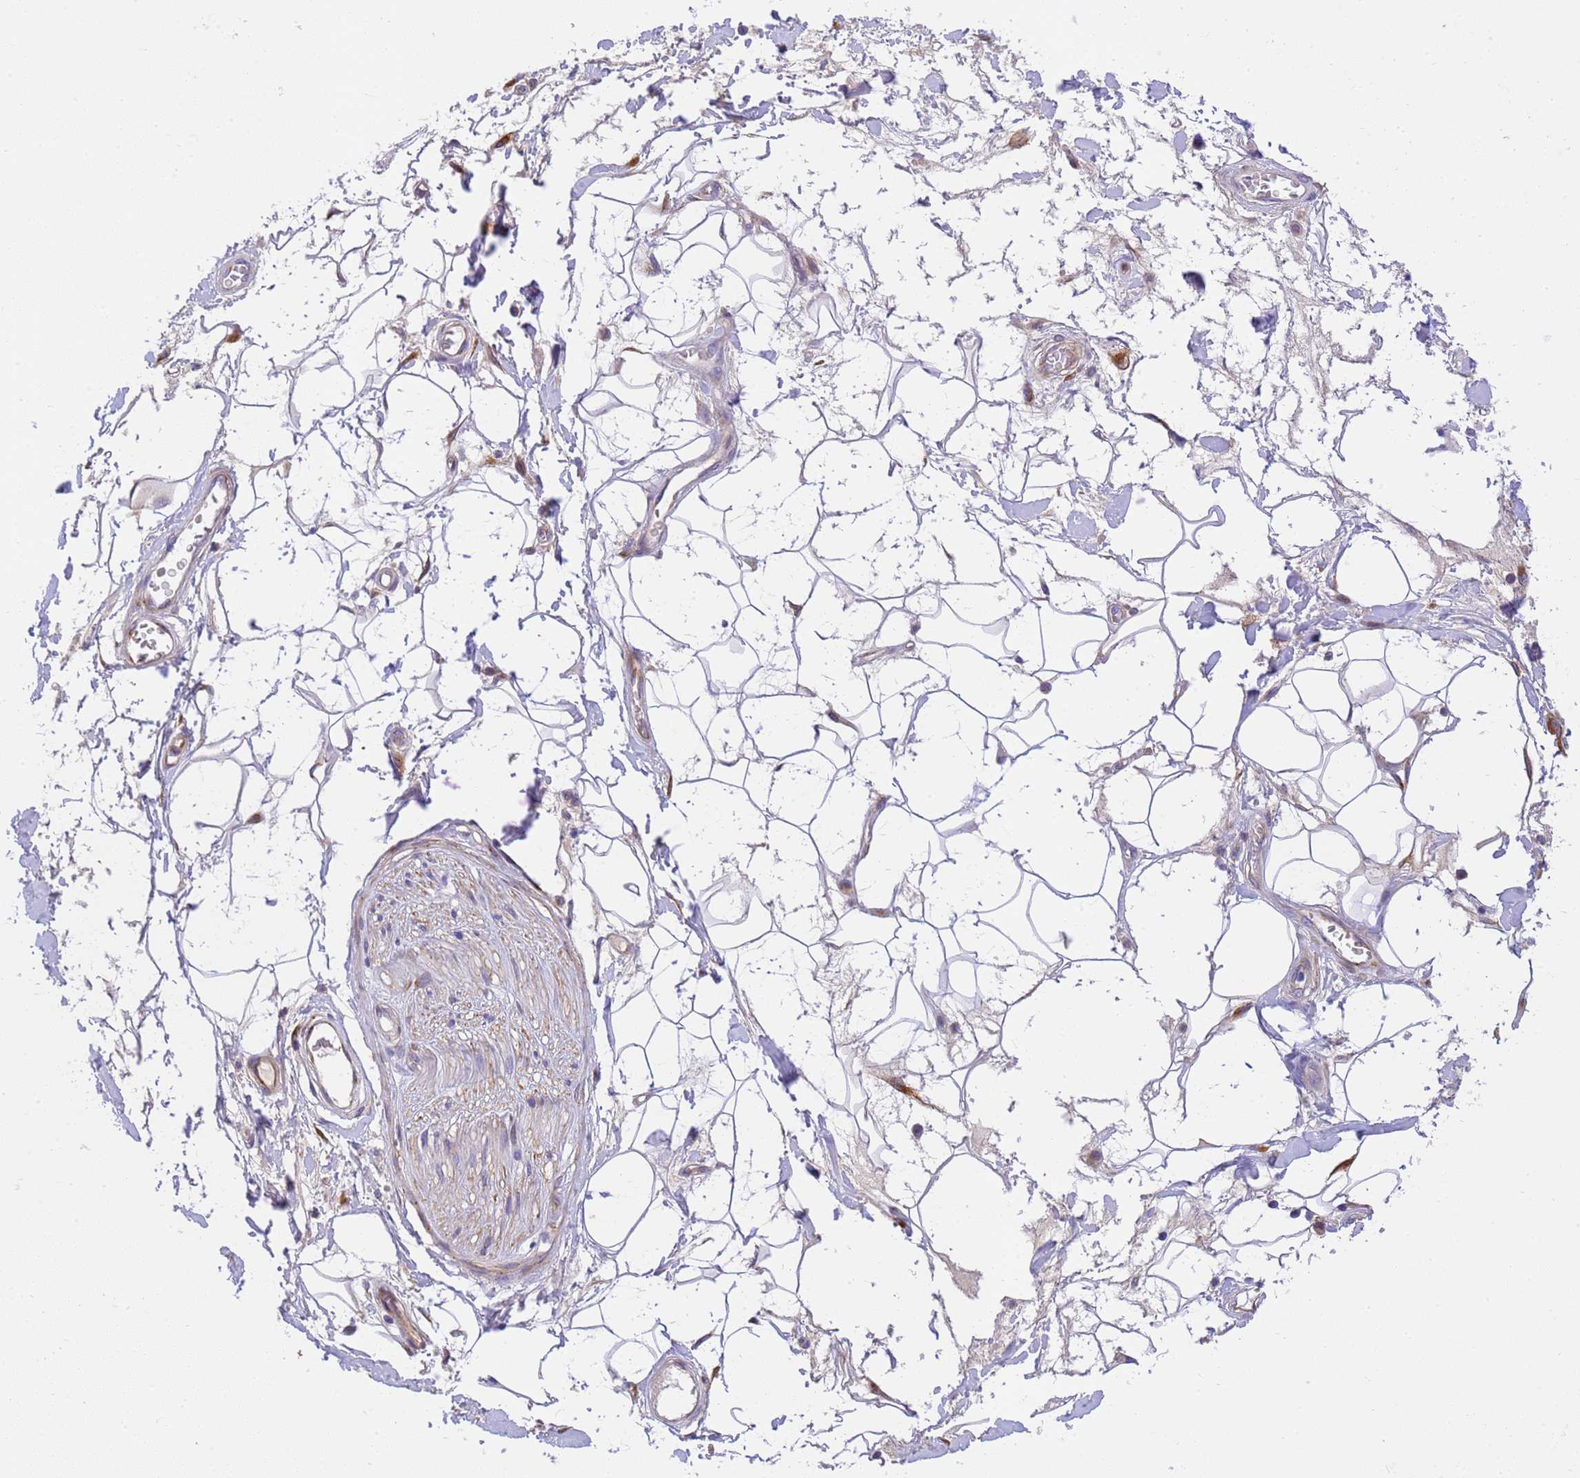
{"staining": {"intensity": "weak", "quantity": ">75%", "location": "cytoplasmic/membranous"}, "tissue": "adipose tissue", "cell_type": "Adipocytes", "image_type": "normal", "snomed": [{"axis": "morphology", "description": "Normal tissue, NOS"}, {"axis": "morphology", "description": "Adenocarcinoma, NOS"}, {"axis": "topography", "description": "Rectum"}, {"axis": "topography", "description": "Vagina"}, {"axis": "topography", "description": "Peripheral nerve tissue"}], "caption": "Adipose tissue stained for a protein shows weak cytoplasmic/membranous positivity in adipocytes. Using DAB (brown) and hematoxylin (blue) stains, captured at high magnification using brightfield microscopy.", "gene": "RHBDD3", "patient": {"sex": "female", "age": 71}}